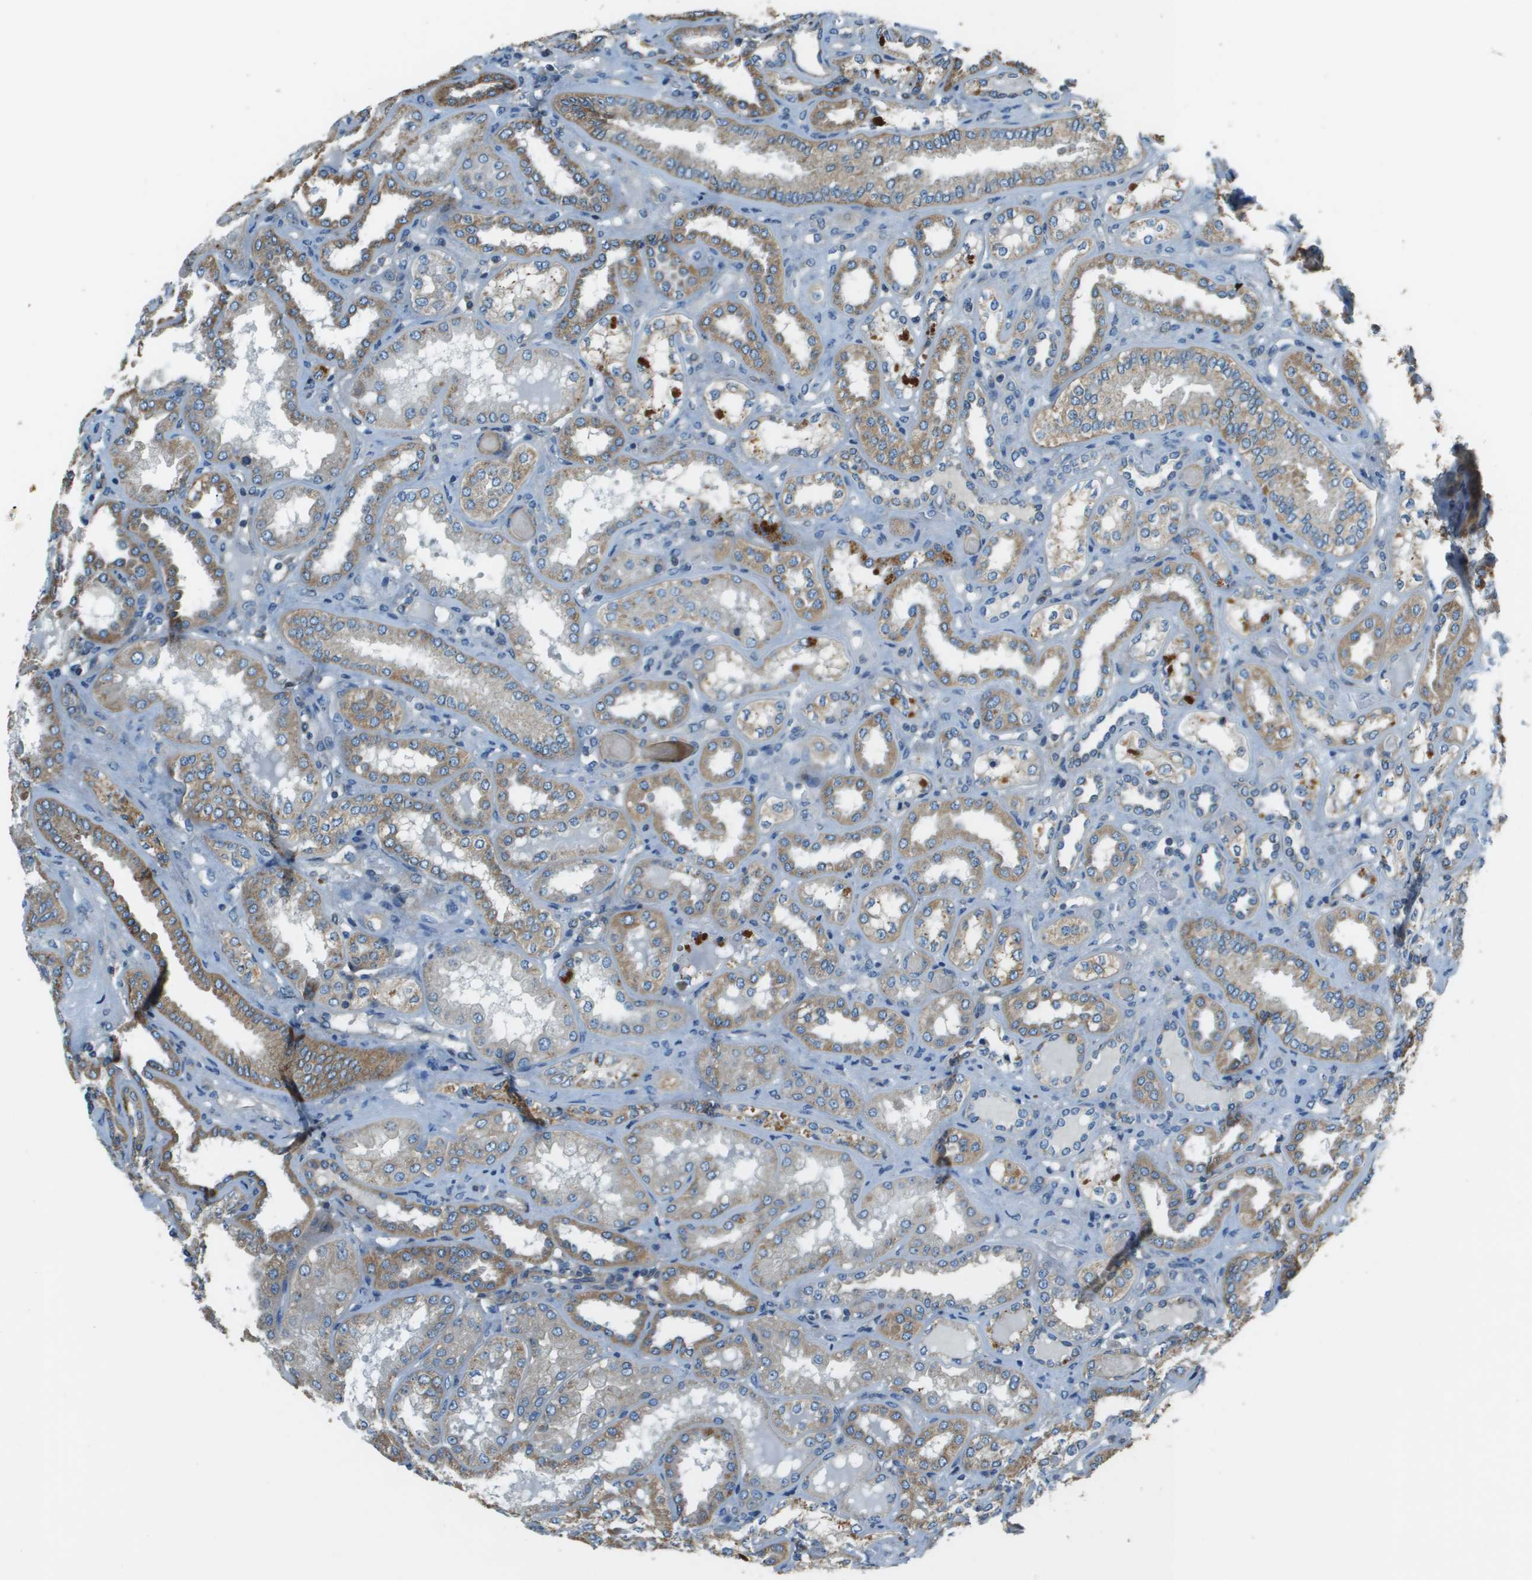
{"staining": {"intensity": "weak", "quantity": "<25%", "location": "cytoplasmic/membranous"}, "tissue": "kidney", "cell_type": "Cells in glomeruli", "image_type": "normal", "snomed": [{"axis": "morphology", "description": "Normal tissue, NOS"}, {"axis": "topography", "description": "Kidney"}], "caption": "Immunohistochemical staining of benign human kidney shows no significant staining in cells in glomeruli.", "gene": "TMEM51", "patient": {"sex": "female", "age": 56}}